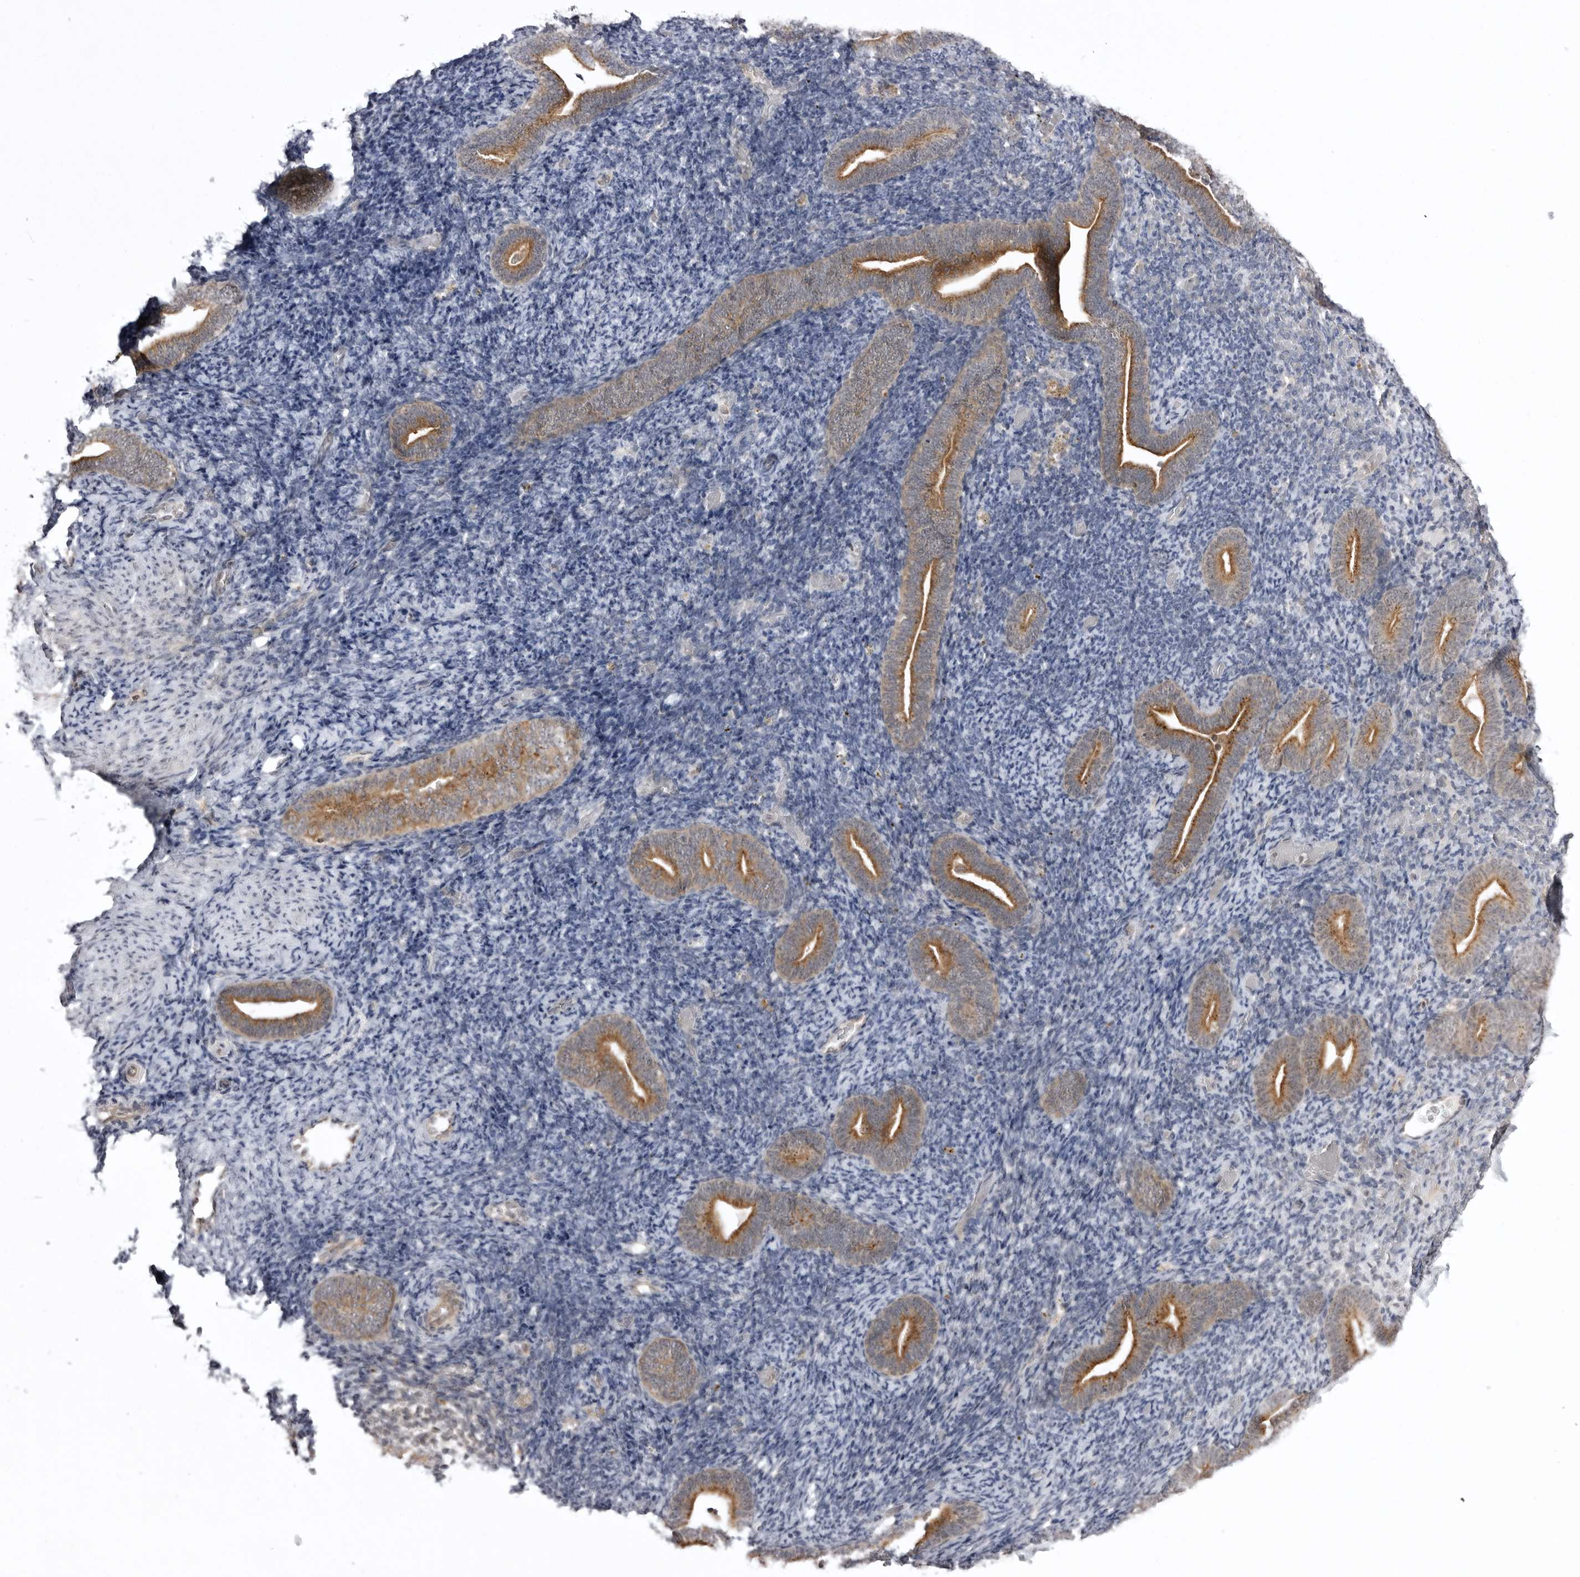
{"staining": {"intensity": "negative", "quantity": "none", "location": "none"}, "tissue": "endometrium", "cell_type": "Cells in endometrial stroma", "image_type": "normal", "snomed": [{"axis": "morphology", "description": "Normal tissue, NOS"}, {"axis": "topography", "description": "Endometrium"}], "caption": "Histopathology image shows no significant protein staining in cells in endometrial stroma of benign endometrium. (Immunohistochemistry, brightfield microscopy, high magnification).", "gene": "USP43", "patient": {"sex": "female", "age": 51}}